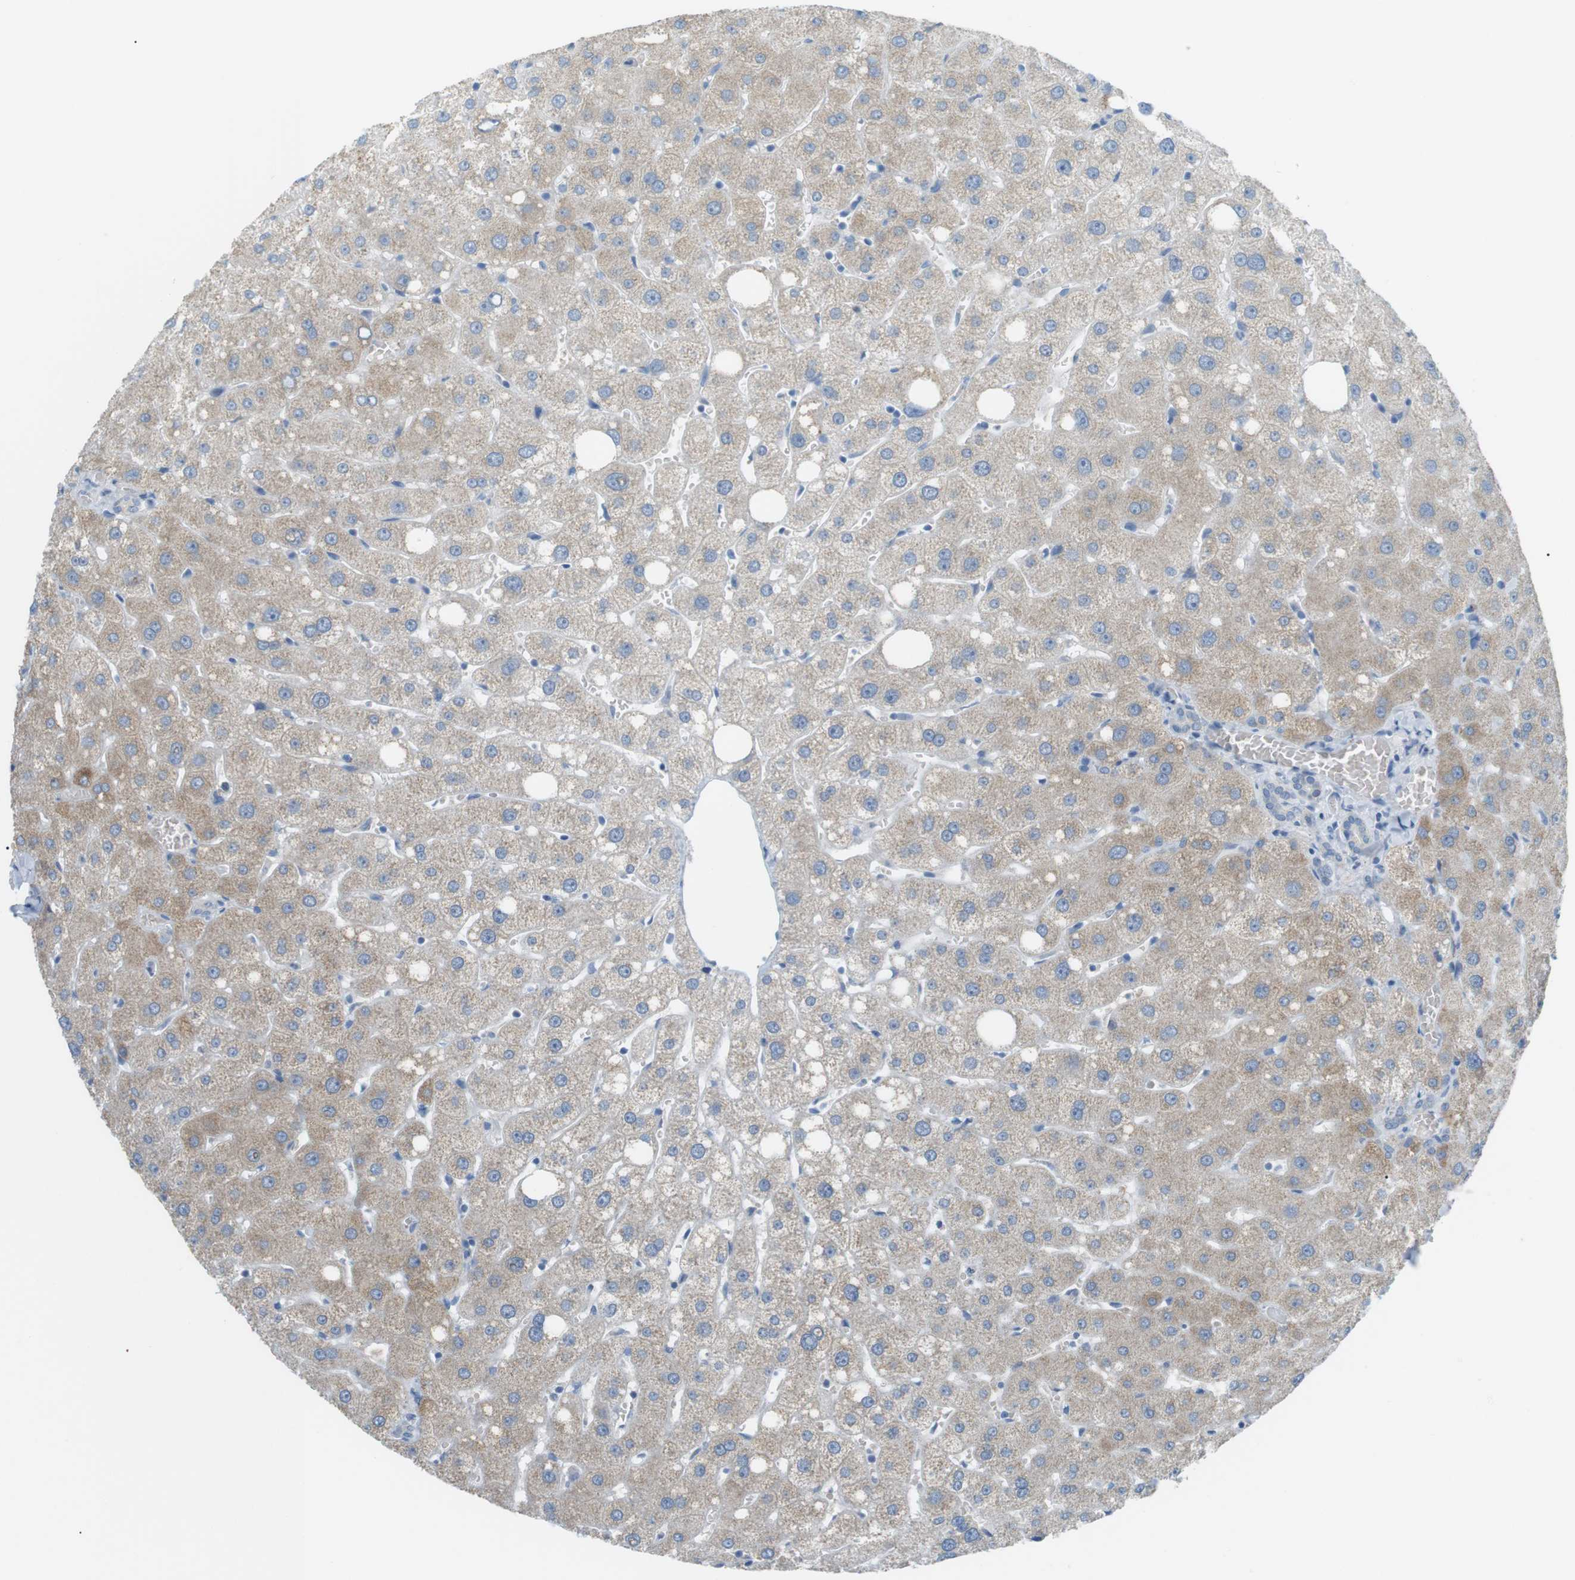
{"staining": {"intensity": "negative", "quantity": "none", "location": "none"}, "tissue": "liver", "cell_type": "Cholangiocytes", "image_type": "normal", "snomed": [{"axis": "morphology", "description": "Normal tissue, NOS"}, {"axis": "topography", "description": "Liver"}], "caption": "Benign liver was stained to show a protein in brown. There is no significant positivity in cholangiocytes. Brightfield microscopy of immunohistochemistry stained with DAB (3,3'-diaminobenzidine) (brown) and hematoxylin (blue), captured at high magnification.", "gene": "VAMP1", "patient": {"sex": "male", "age": 73}}